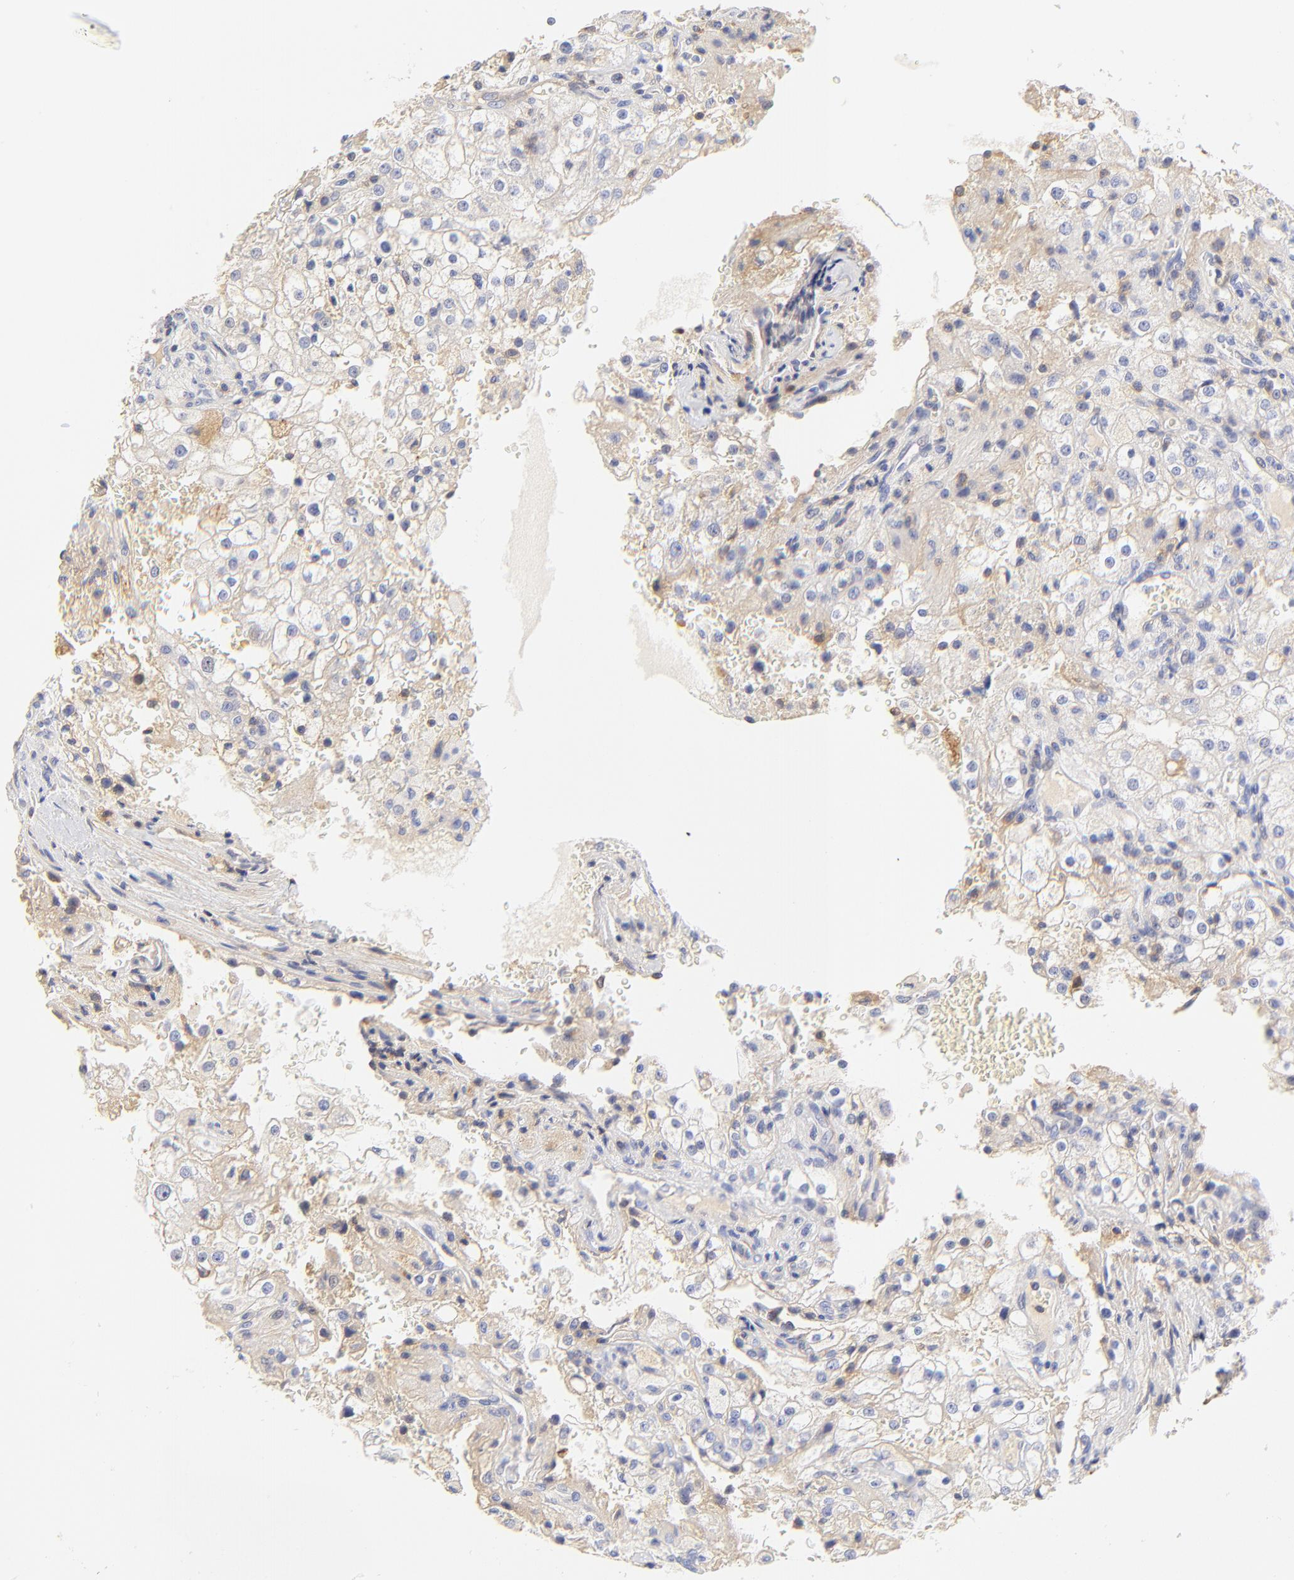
{"staining": {"intensity": "weak", "quantity": "25%-75%", "location": "cytoplasmic/membranous"}, "tissue": "renal cancer", "cell_type": "Tumor cells", "image_type": "cancer", "snomed": [{"axis": "morphology", "description": "Adenocarcinoma, NOS"}, {"axis": "topography", "description": "Kidney"}], "caption": "Immunohistochemical staining of human renal cancer demonstrates weak cytoplasmic/membranous protein expression in approximately 25%-75% of tumor cells.", "gene": "MDGA2", "patient": {"sex": "female", "age": 74}}